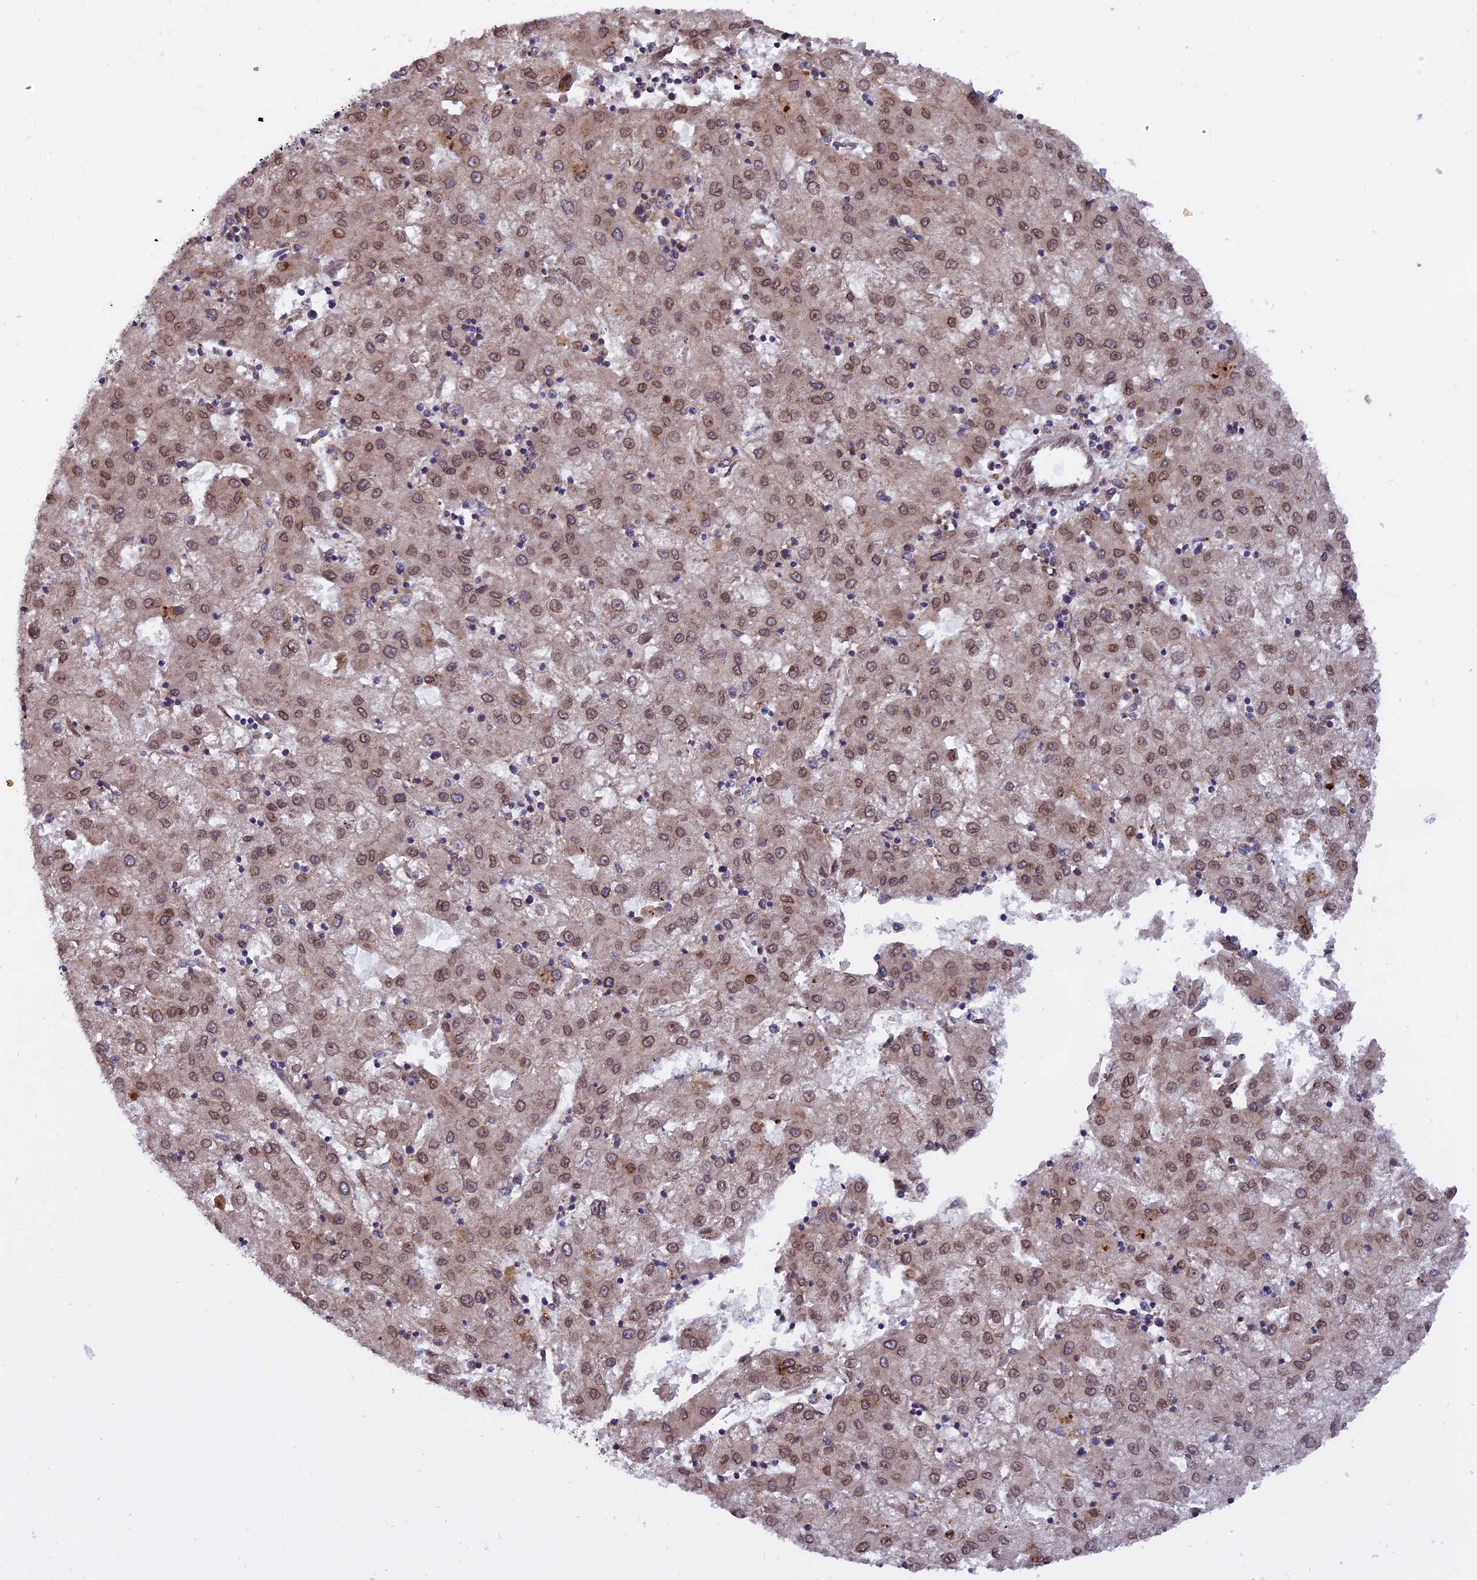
{"staining": {"intensity": "moderate", "quantity": ">75%", "location": "nuclear"}, "tissue": "liver cancer", "cell_type": "Tumor cells", "image_type": "cancer", "snomed": [{"axis": "morphology", "description": "Carcinoma, Hepatocellular, NOS"}, {"axis": "topography", "description": "Liver"}], "caption": "Moderate nuclear protein expression is appreciated in approximately >75% of tumor cells in liver cancer (hepatocellular carcinoma). (DAB (3,3'-diaminobenzidine) IHC with brightfield microscopy, high magnification).", "gene": "CHMP2A", "patient": {"sex": "male", "age": 72}}